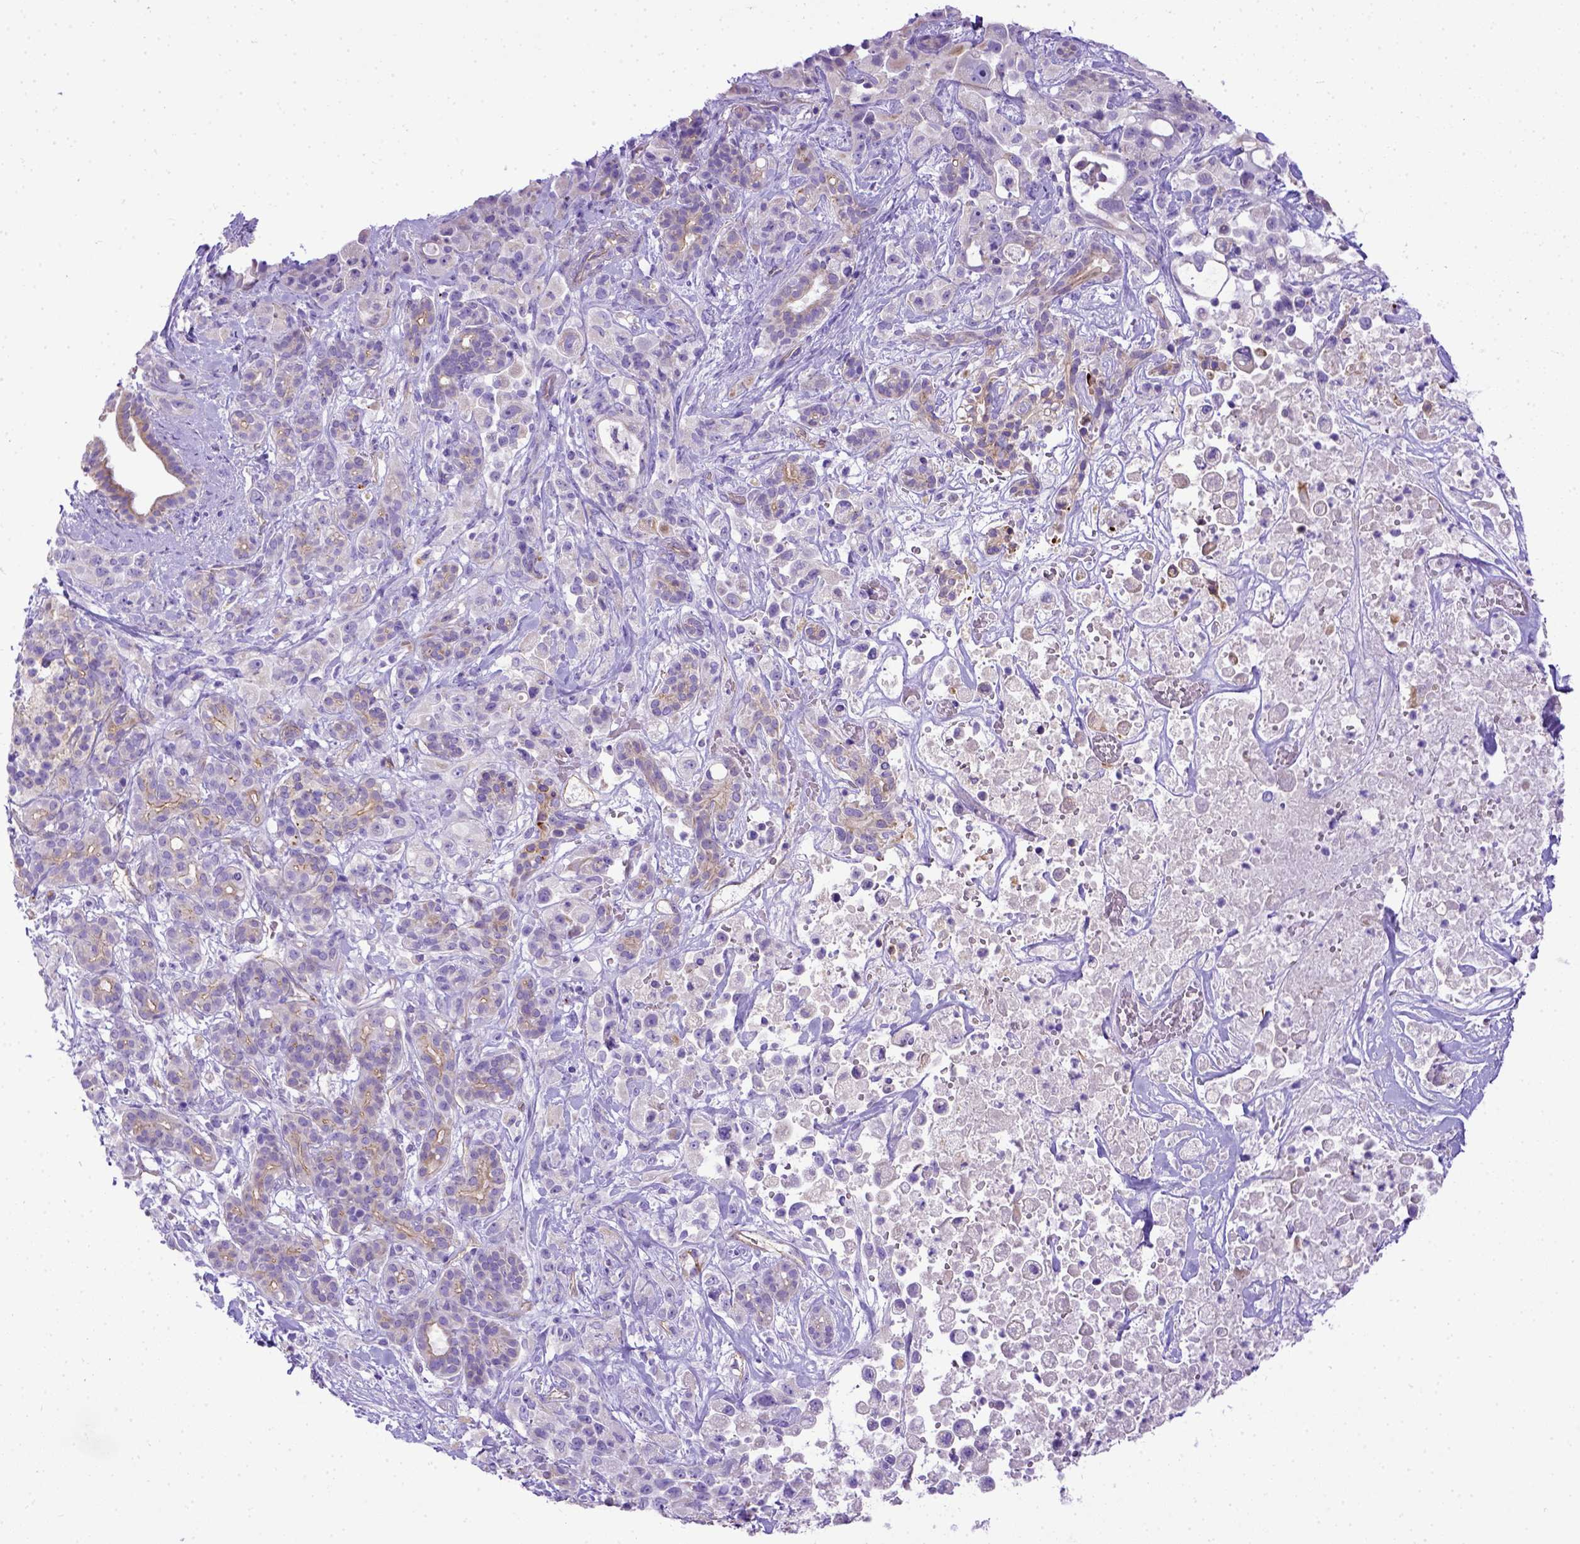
{"staining": {"intensity": "negative", "quantity": "none", "location": "none"}, "tissue": "pancreatic cancer", "cell_type": "Tumor cells", "image_type": "cancer", "snomed": [{"axis": "morphology", "description": "Adenocarcinoma, NOS"}, {"axis": "topography", "description": "Pancreas"}], "caption": "A micrograph of pancreatic adenocarcinoma stained for a protein reveals no brown staining in tumor cells.", "gene": "LRRC18", "patient": {"sex": "male", "age": 44}}